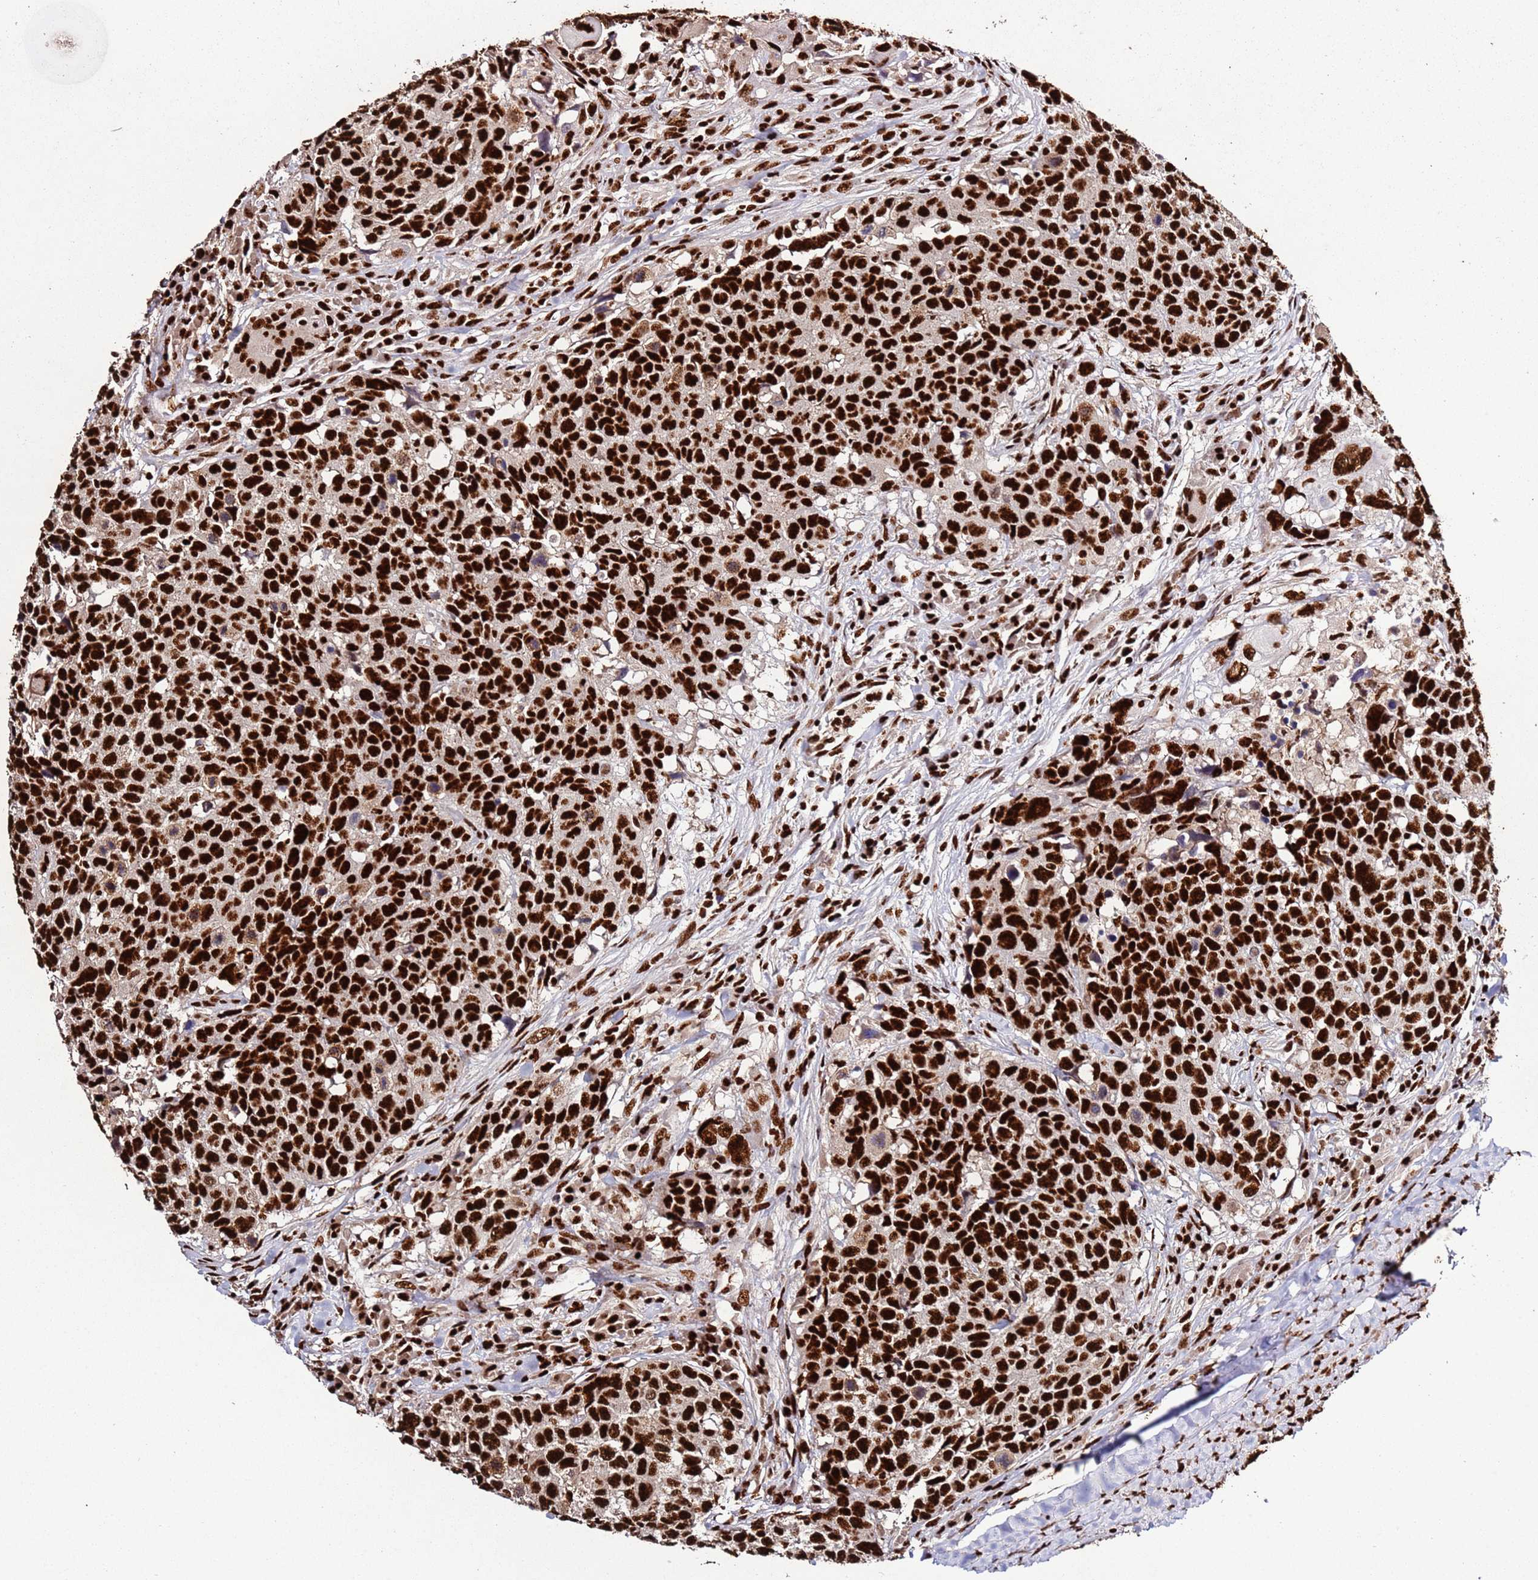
{"staining": {"intensity": "strong", "quantity": ">75%", "location": "nuclear"}, "tissue": "head and neck cancer", "cell_type": "Tumor cells", "image_type": "cancer", "snomed": [{"axis": "morphology", "description": "Normal tissue, NOS"}, {"axis": "morphology", "description": "Squamous cell carcinoma, NOS"}, {"axis": "topography", "description": "Skeletal muscle"}, {"axis": "topography", "description": "Vascular tissue"}, {"axis": "topography", "description": "Peripheral nerve tissue"}, {"axis": "topography", "description": "Head-Neck"}], "caption": "Head and neck cancer was stained to show a protein in brown. There is high levels of strong nuclear positivity in about >75% of tumor cells.", "gene": "C6orf226", "patient": {"sex": "male", "age": 66}}